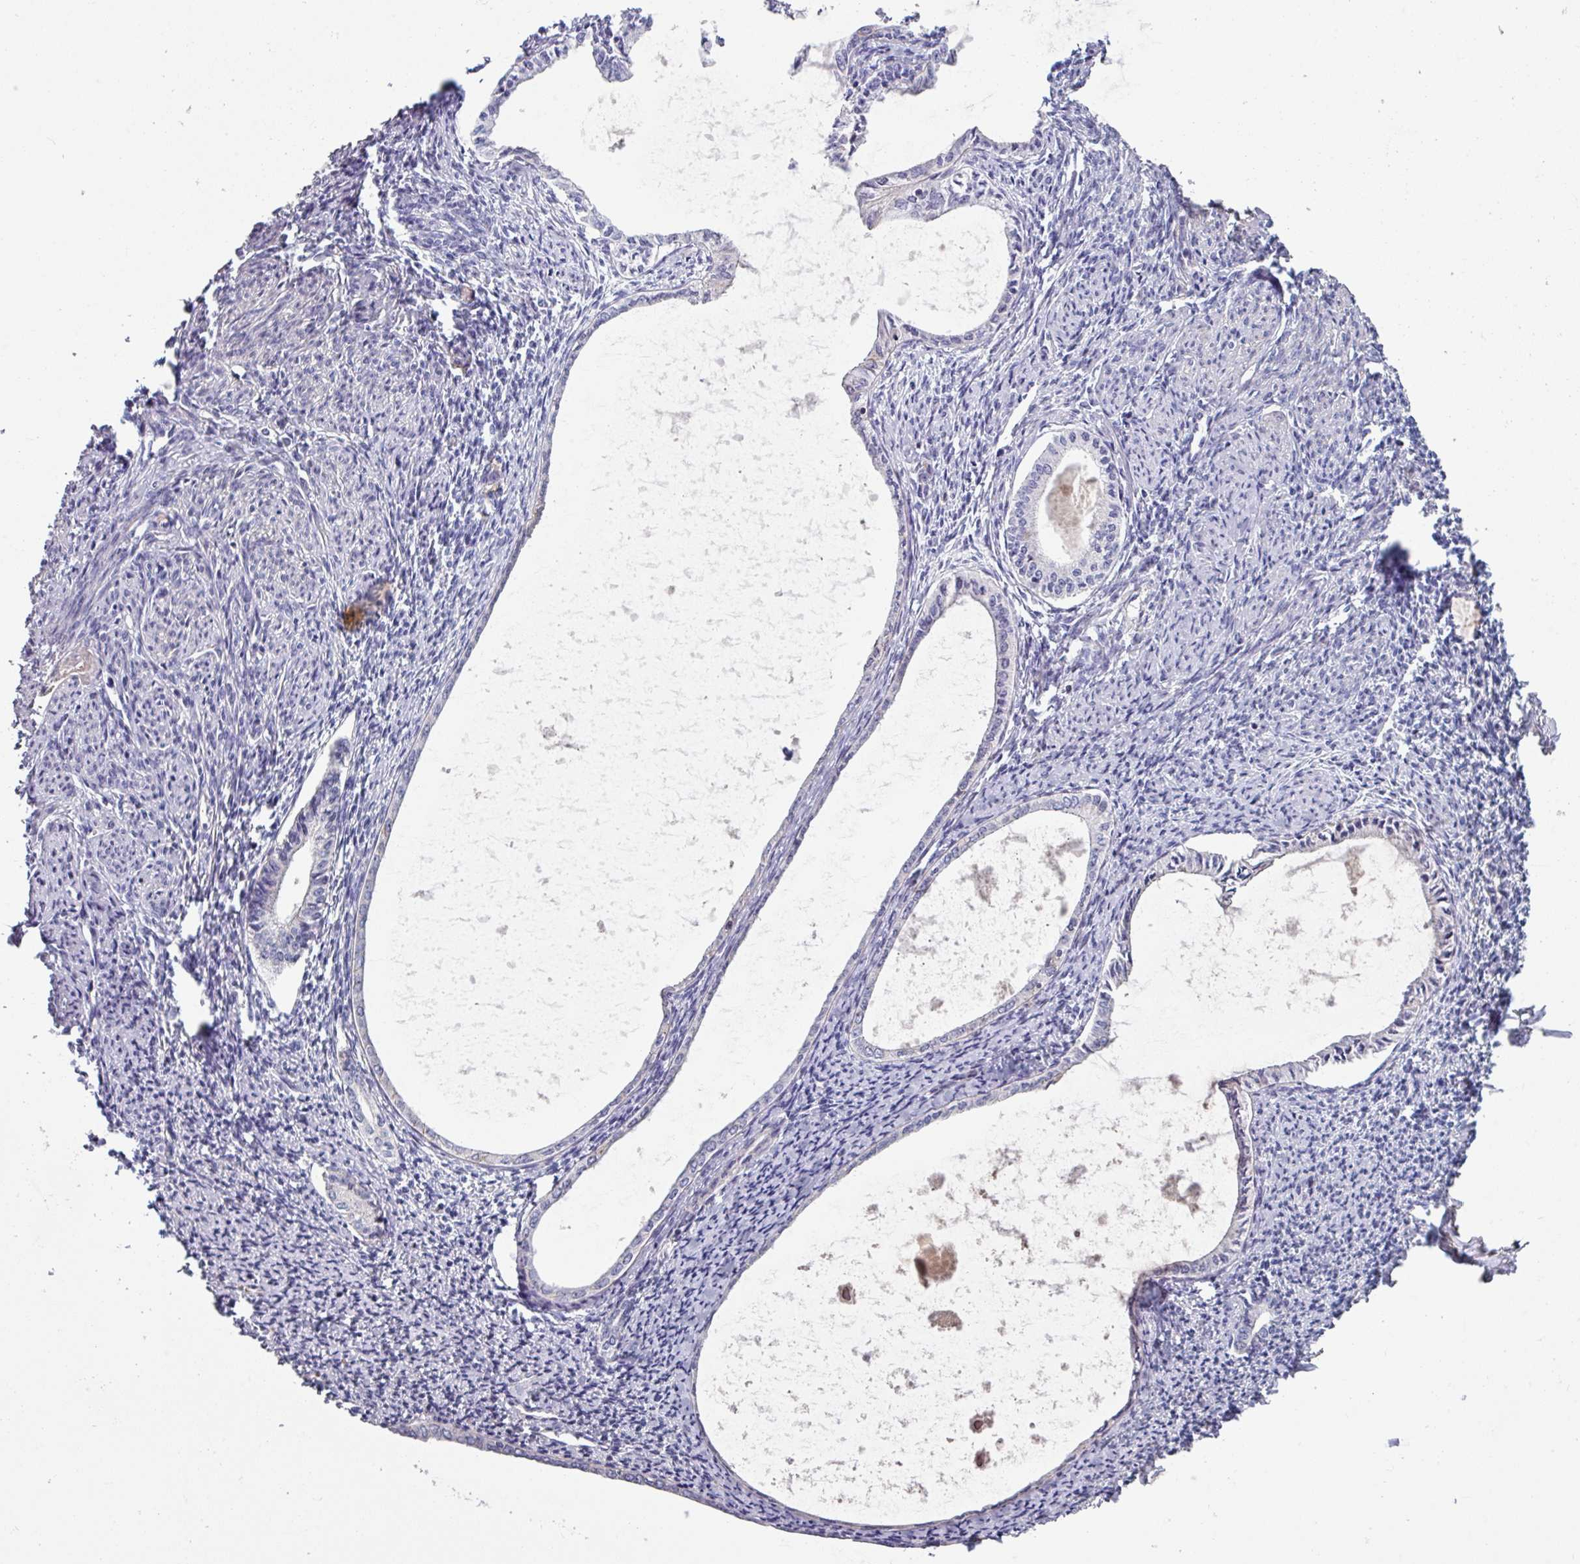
{"staining": {"intensity": "negative", "quantity": "none", "location": "none"}, "tissue": "endometrium", "cell_type": "Cells in endometrial stroma", "image_type": "normal", "snomed": [{"axis": "morphology", "description": "Normal tissue, NOS"}, {"axis": "topography", "description": "Endometrium"}], "caption": "Immunohistochemistry image of unremarkable endometrium: endometrium stained with DAB (3,3'-diaminobenzidine) reveals no significant protein expression in cells in endometrial stroma. (DAB (3,3'-diaminobenzidine) immunohistochemistry (IHC) with hematoxylin counter stain).", "gene": "TMEM132A", "patient": {"sex": "female", "age": 63}}